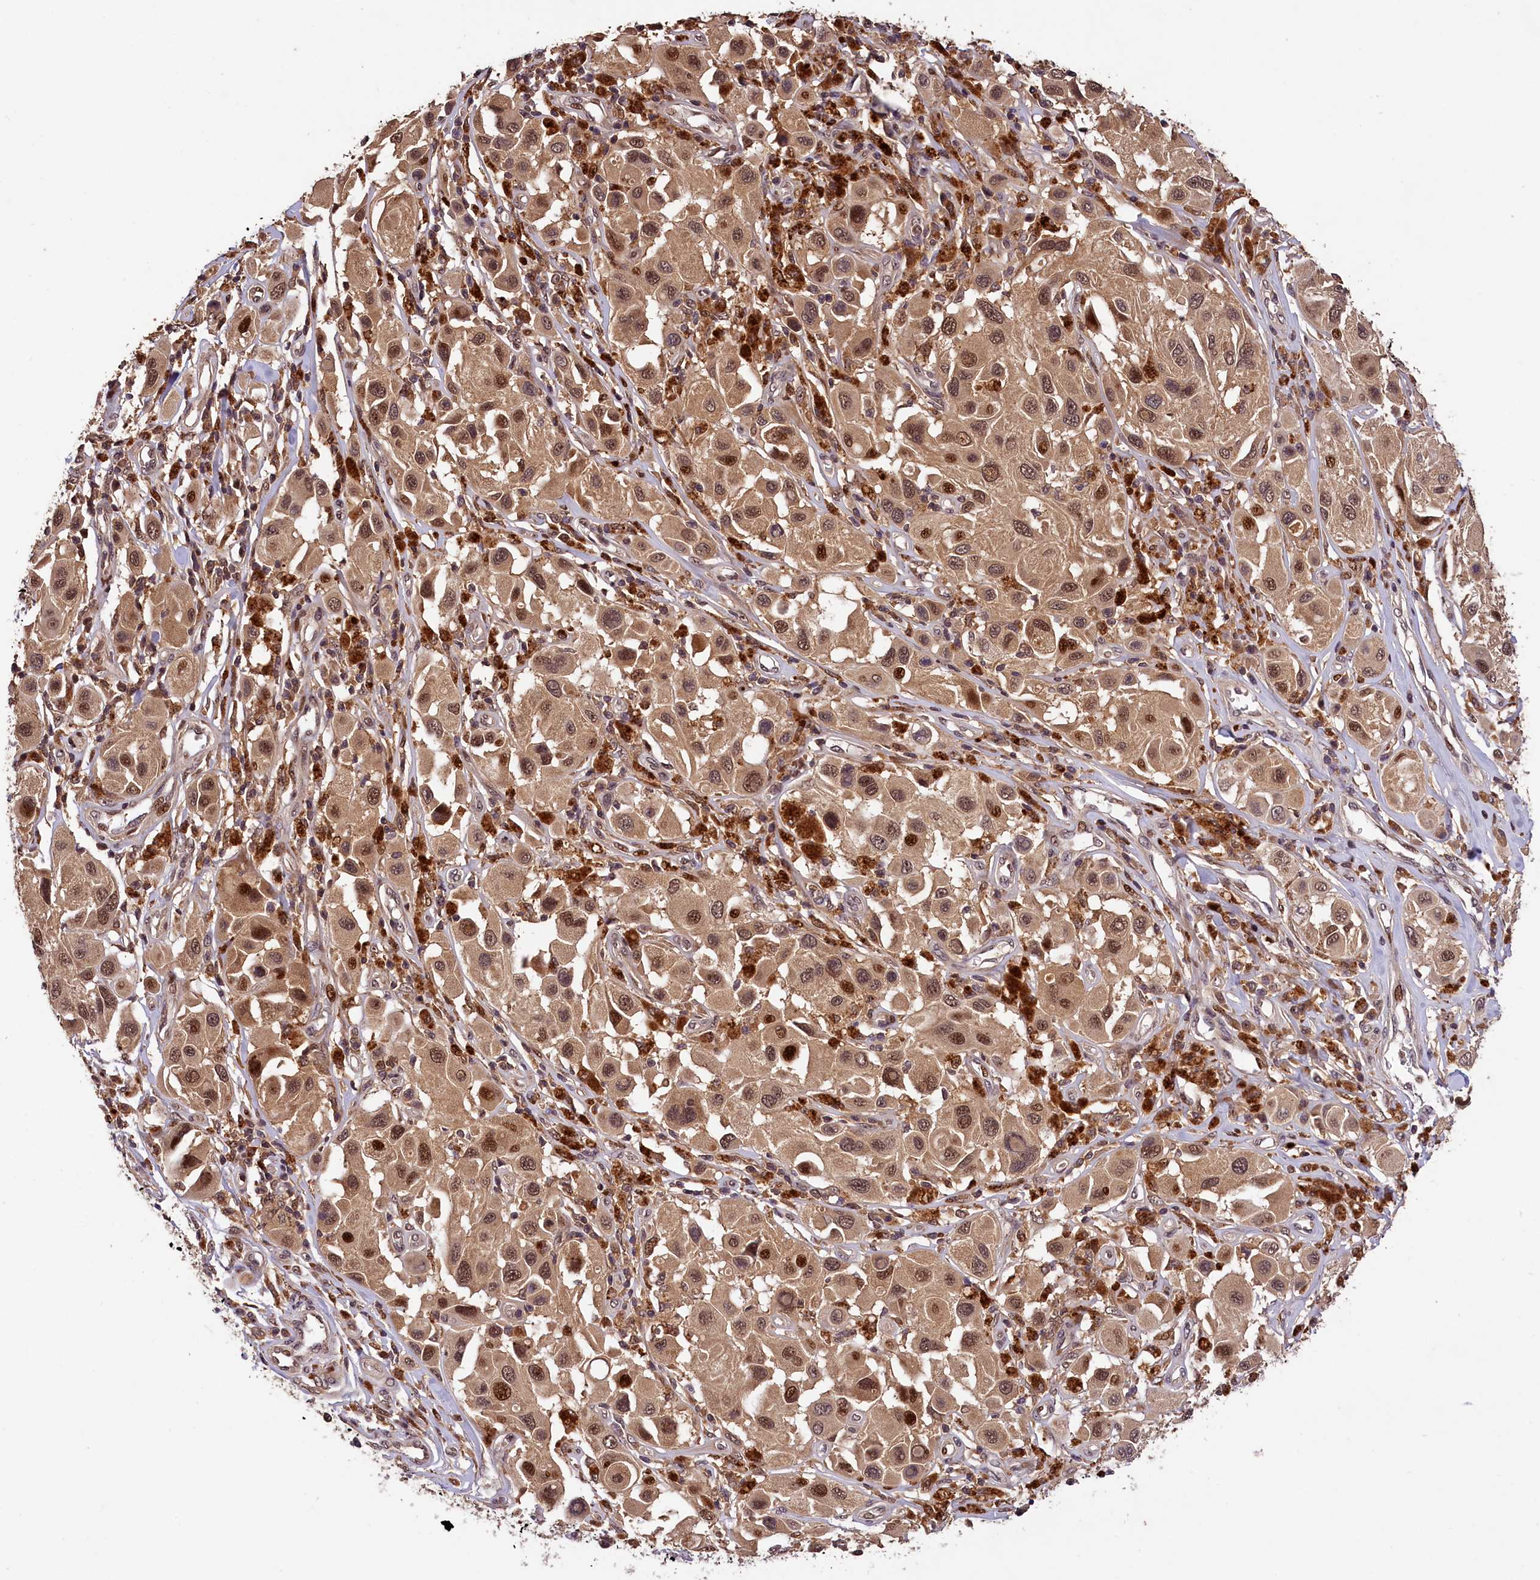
{"staining": {"intensity": "moderate", "quantity": ">75%", "location": "cytoplasmic/membranous,nuclear"}, "tissue": "melanoma", "cell_type": "Tumor cells", "image_type": "cancer", "snomed": [{"axis": "morphology", "description": "Malignant melanoma, Metastatic site"}, {"axis": "topography", "description": "Skin"}], "caption": "A brown stain labels moderate cytoplasmic/membranous and nuclear positivity of a protein in human melanoma tumor cells.", "gene": "PHAF1", "patient": {"sex": "male", "age": 41}}